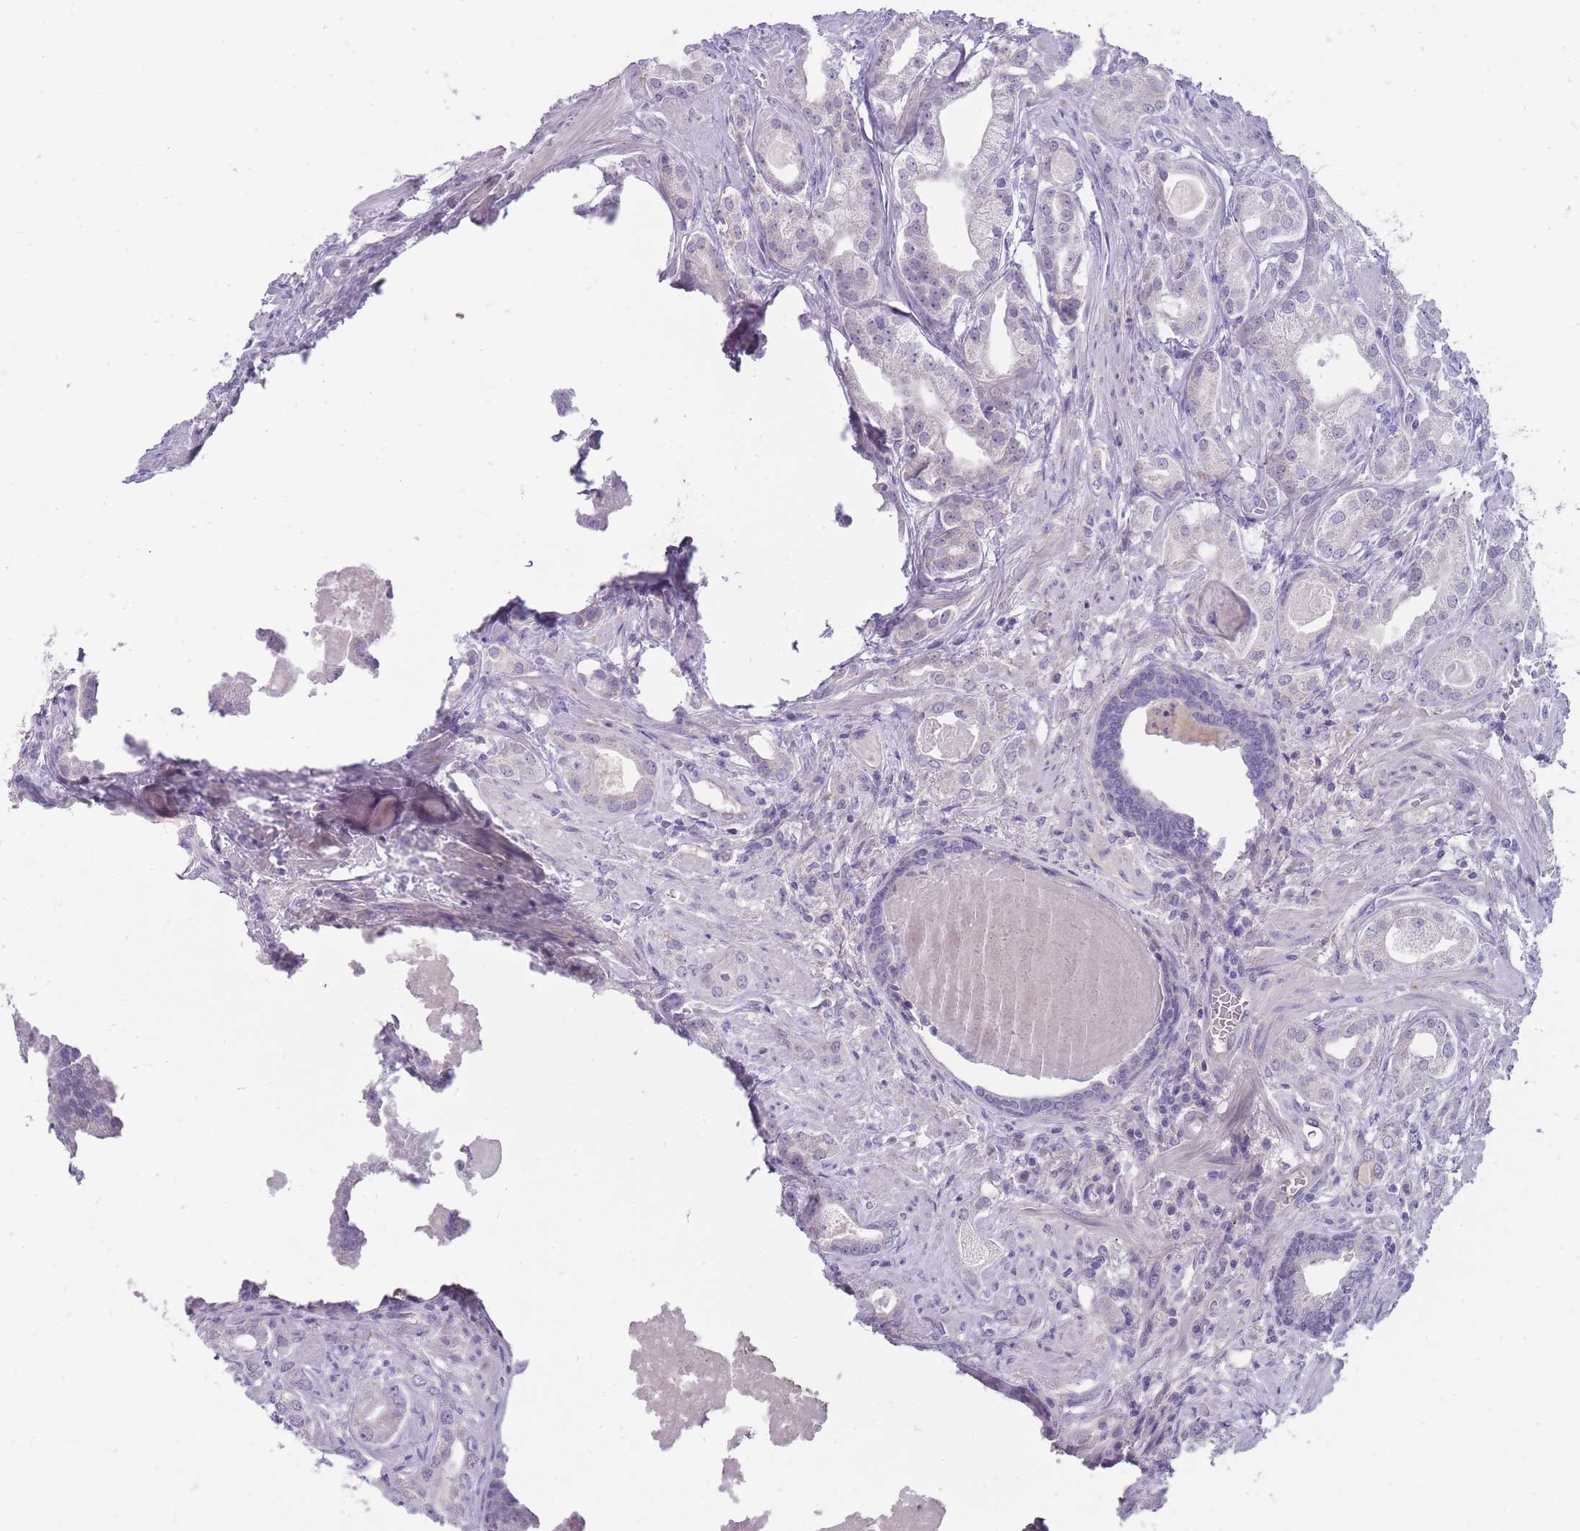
{"staining": {"intensity": "negative", "quantity": "none", "location": "none"}, "tissue": "prostate cancer", "cell_type": "Tumor cells", "image_type": "cancer", "snomed": [{"axis": "morphology", "description": "Adenocarcinoma, Low grade"}, {"axis": "topography", "description": "Prostate"}], "caption": "Immunohistochemical staining of prostate low-grade adenocarcinoma demonstrates no significant expression in tumor cells.", "gene": "ERICH4", "patient": {"sex": "male", "age": 64}}